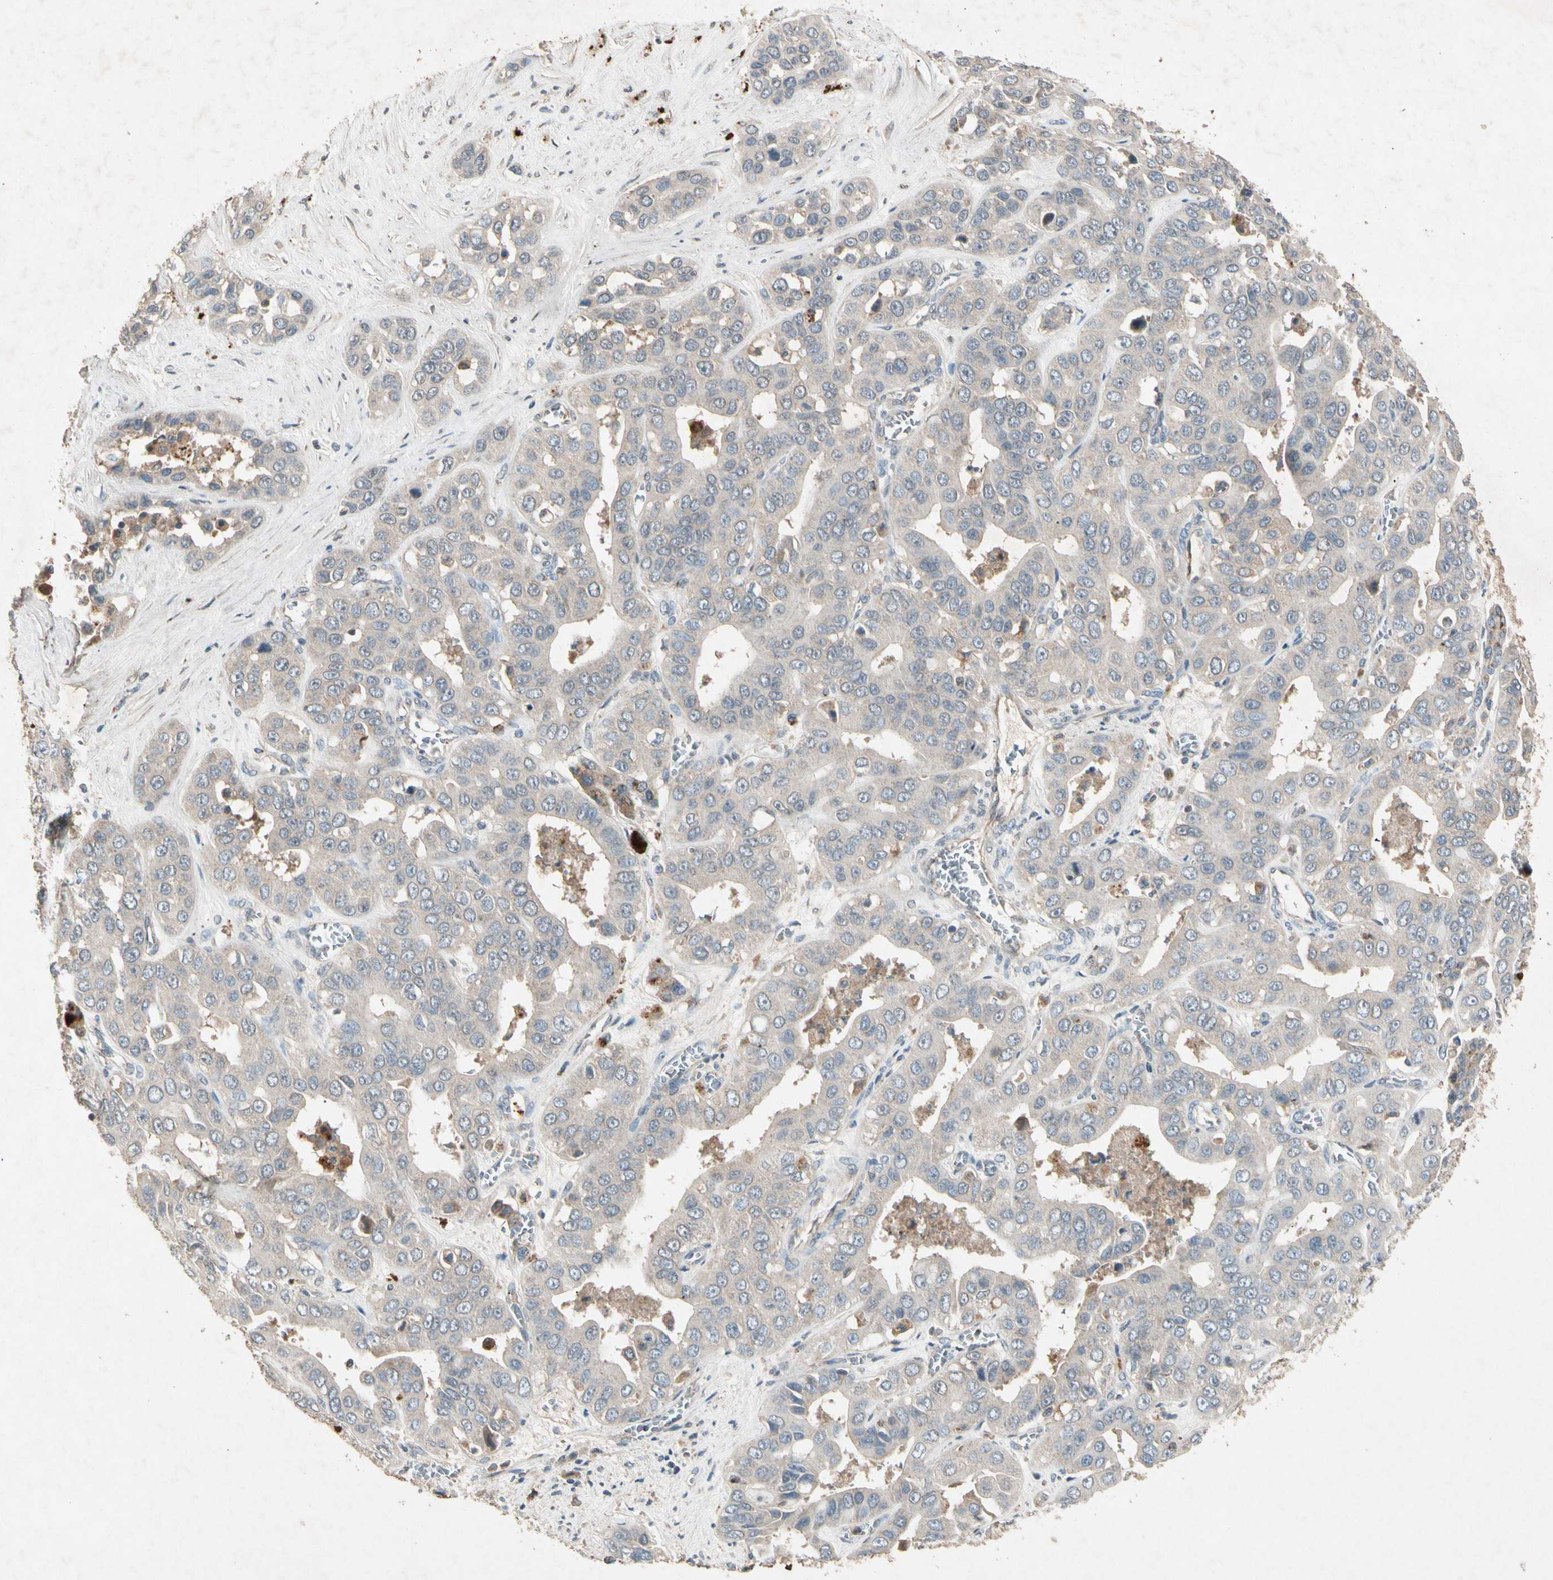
{"staining": {"intensity": "weak", "quantity": "<25%", "location": "cytoplasmic/membranous"}, "tissue": "liver cancer", "cell_type": "Tumor cells", "image_type": "cancer", "snomed": [{"axis": "morphology", "description": "Cholangiocarcinoma"}, {"axis": "topography", "description": "Liver"}], "caption": "Liver cancer (cholangiocarcinoma) was stained to show a protein in brown. There is no significant staining in tumor cells.", "gene": "GPLD1", "patient": {"sex": "female", "age": 52}}